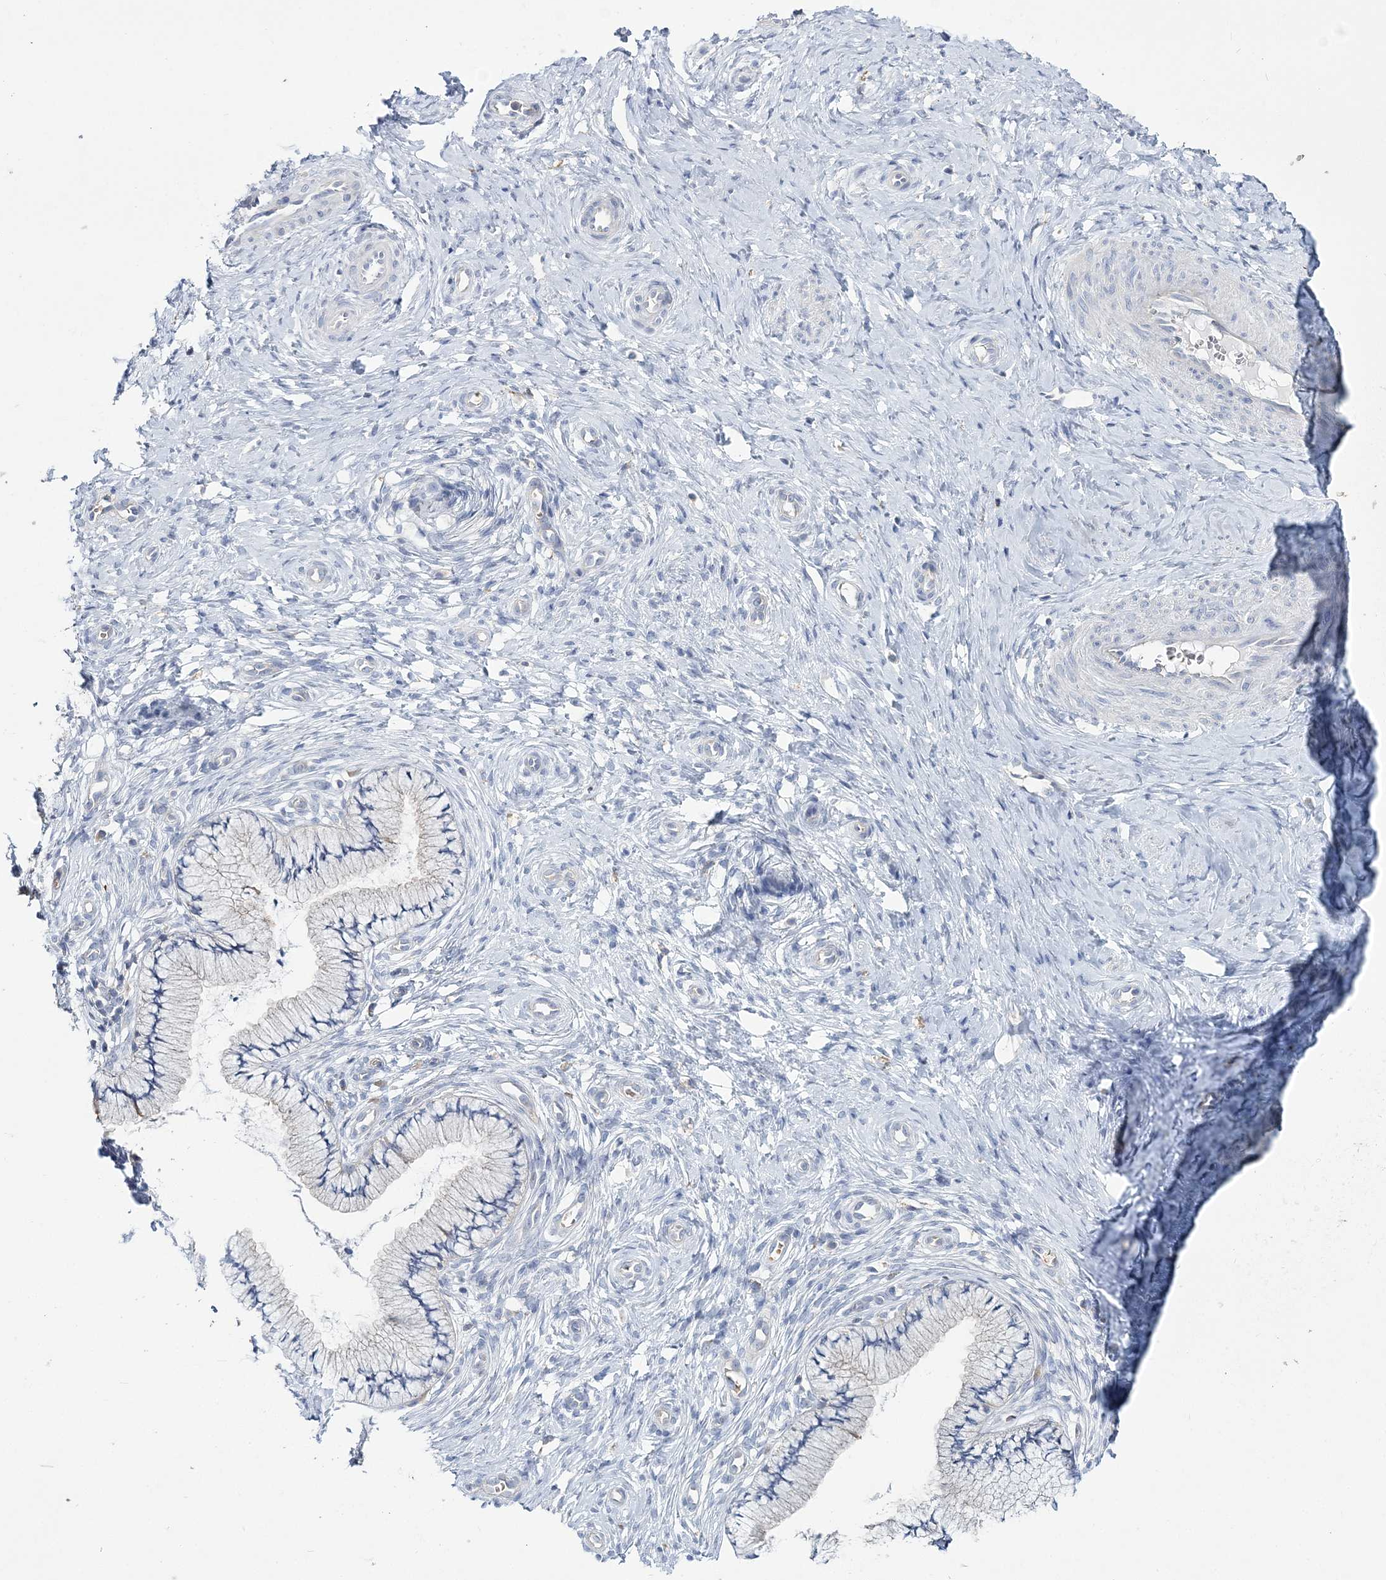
{"staining": {"intensity": "negative", "quantity": "none", "location": "none"}, "tissue": "cervix", "cell_type": "Glandular cells", "image_type": "normal", "snomed": [{"axis": "morphology", "description": "Normal tissue, NOS"}, {"axis": "topography", "description": "Cervix"}], "caption": "Immunohistochemistry (IHC) photomicrograph of unremarkable cervix: cervix stained with DAB (3,3'-diaminobenzidine) demonstrates no significant protein expression in glandular cells.", "gene": "ATP11B", "patient": {"sex": "female", "age": 36}}